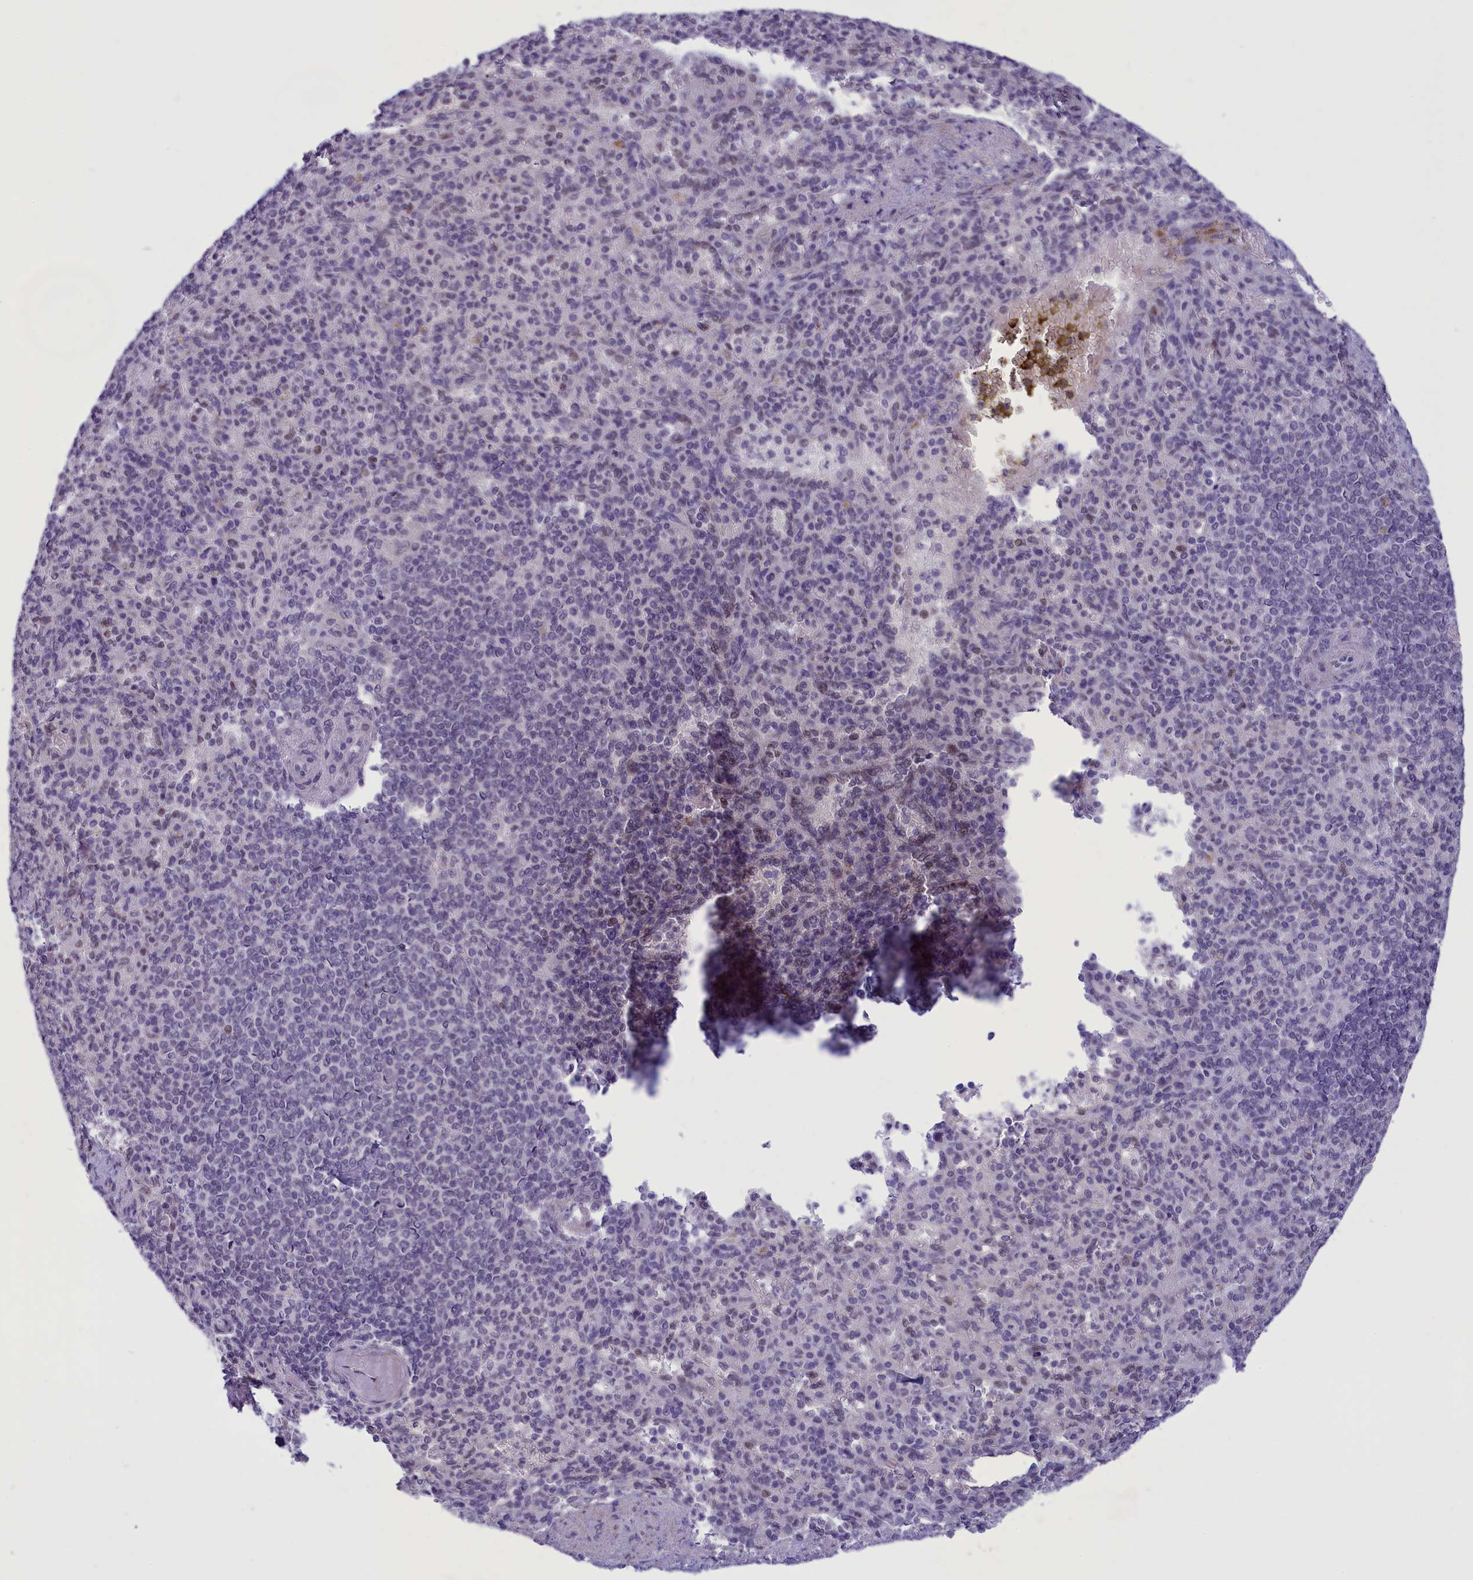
{"staining": {"intensity": "negative", "quantity": "none", "location": "none"}, "tissue": "spleen", "cell_type": "Cells in red pulp", "image_type": "normal", "snomed": [{"axis": "morphology", "description": "Normal tissue, NOS"}, {"axis": "topography", "description": "Spleen"}], "caption": "High power microscopy photomicrograph of an IHC image of unremarkable spleen, revealing no significant expression in cells in red pulp.", "gene": "ELOA2", "patient": {"sex": "female", "age": 74}}